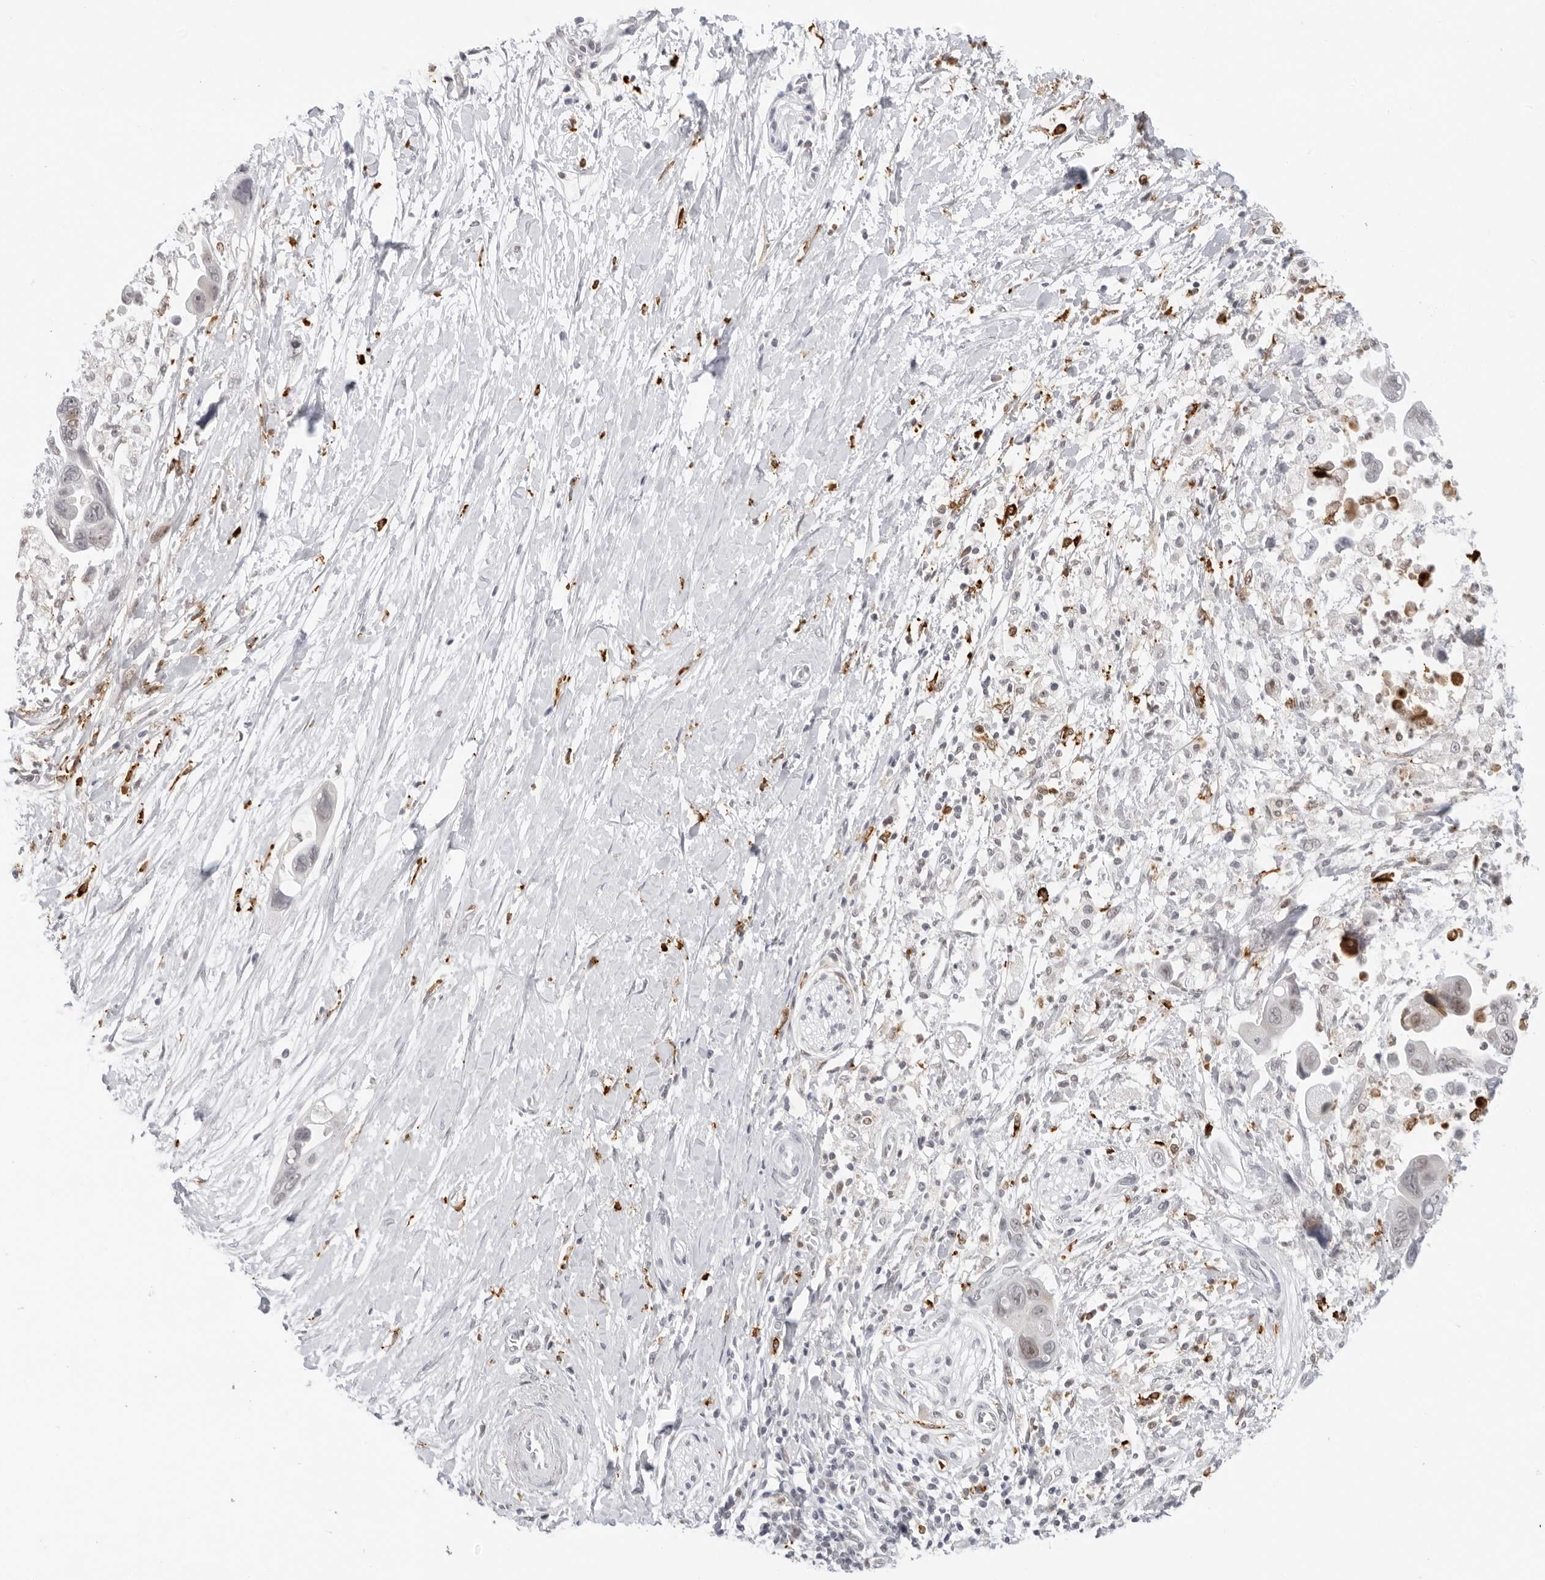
{"staining": {"intensity": "weak", "quantity": ">75%", "location": "nuclear"}, "tissue": "pancreatic cancer", "cell_type": "Tumor cells", "image_type": "cancer", "snomed": [{"axis": "morphology", "description": "Adenocarcinoma, NOS"}, {"axis": "topography", "description": "Pancreas"}], "caption": "The immunohistochemical stain labels weak nuclear expression in tumor cells of pancreatic cancer tissue. (IHC, brightfield microscopy, high magnification).", "gene": "MSH6", "patient": {"sex": "female", "age": 72}}